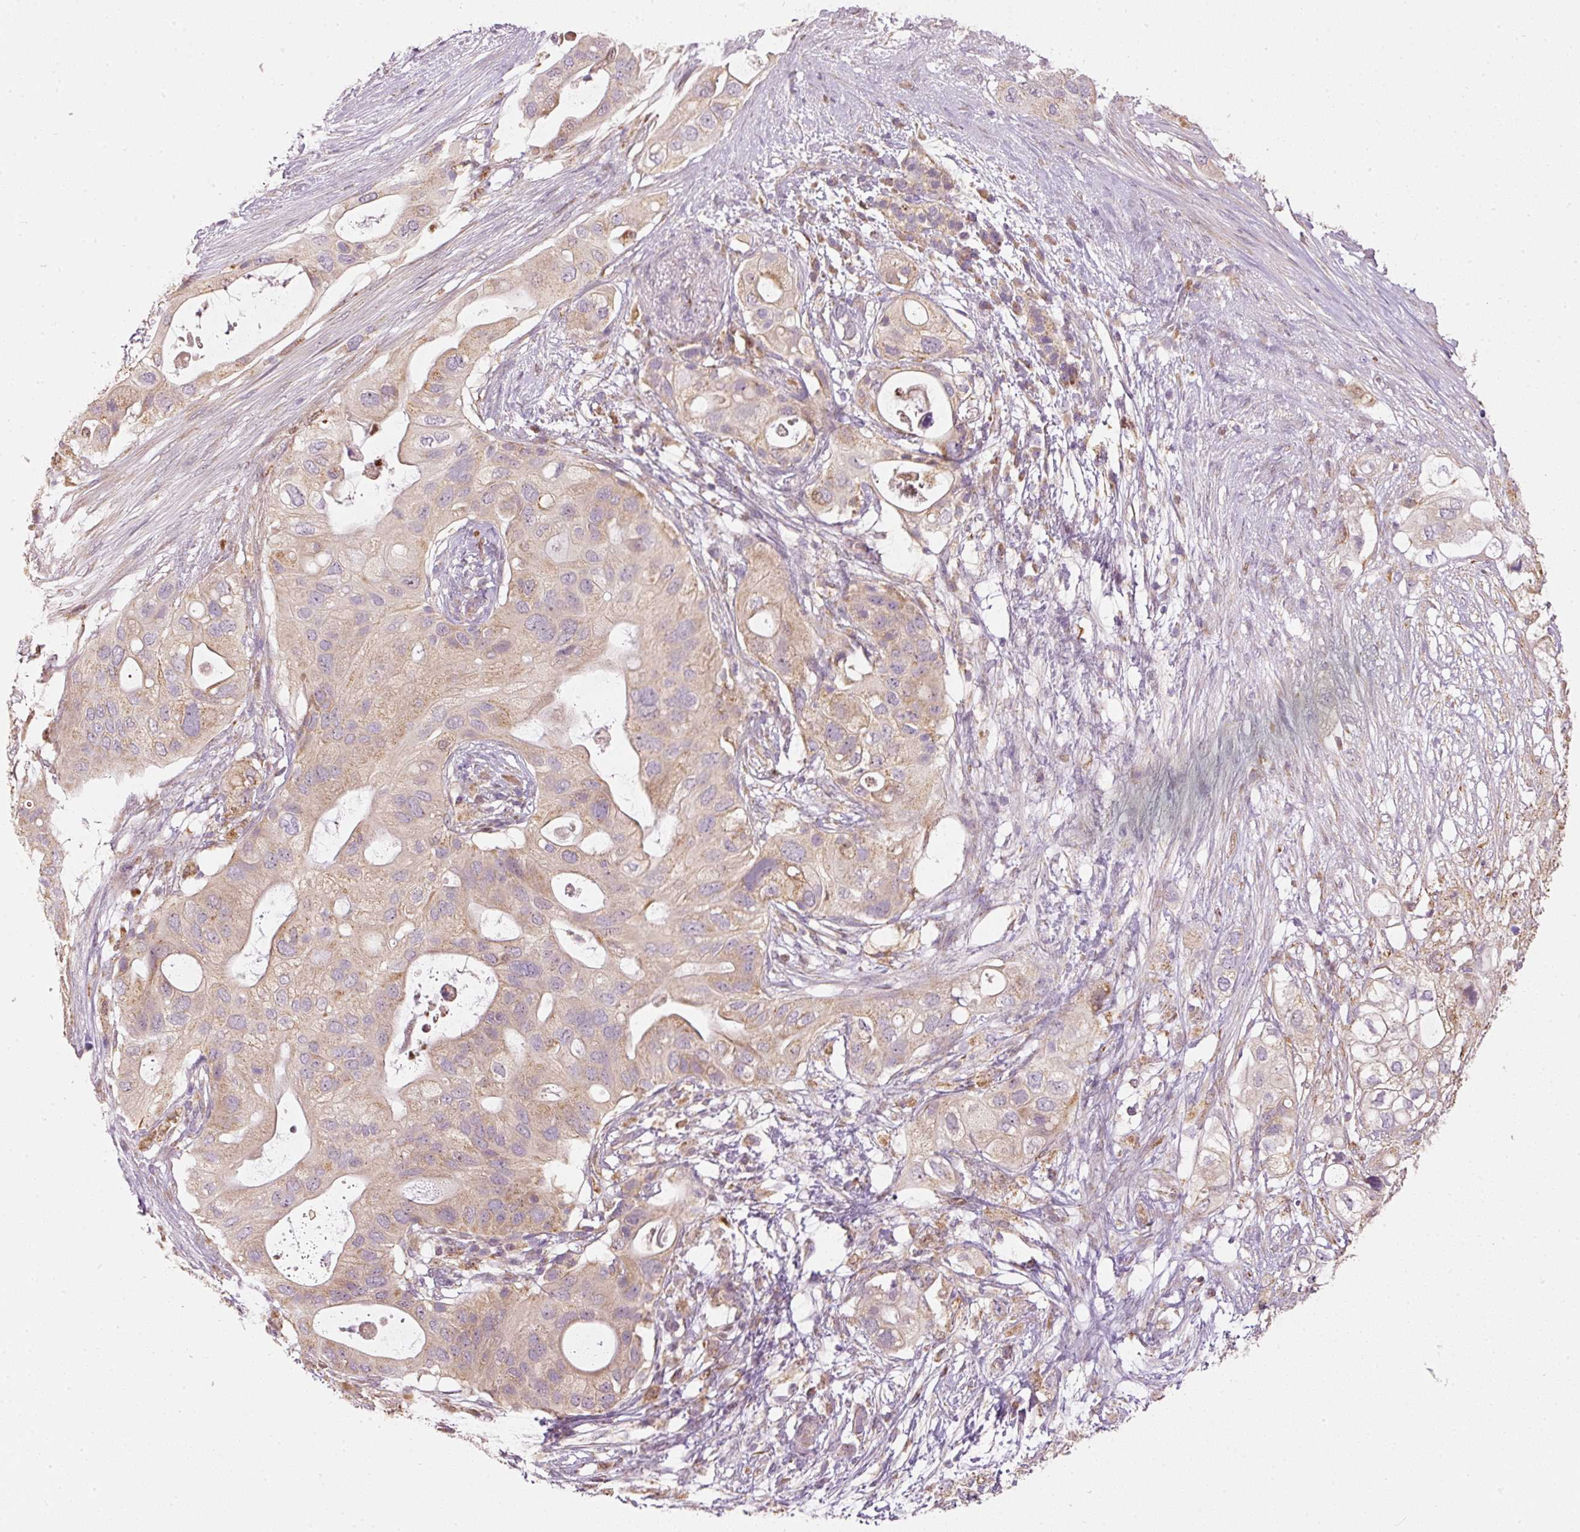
{"staining": {"intensity": "weak", "quantity": ">75%", "location": "cytoplasmic/membranous"}, "tissue": "pancreatic cancer", "cell_type": "Tumor cells", "image_type": "cancer", "snomed": [{"axis": "morphology", "description": "Adenocarcinoma, NOS"}, {"axis": "topography", "description": "Pancreas"}], "caption": "Pancreatic adenocarcinoma was stained to show a protein in brown. There is low levels of weak cytoplasmic/membranous expression in approximately >75% of tumor cells. (brown staining indicates protein expression, while blue staining denotes nuclei).", "gene": "MTHFD1L", "patient": {"sex": "female", "age": 72}}